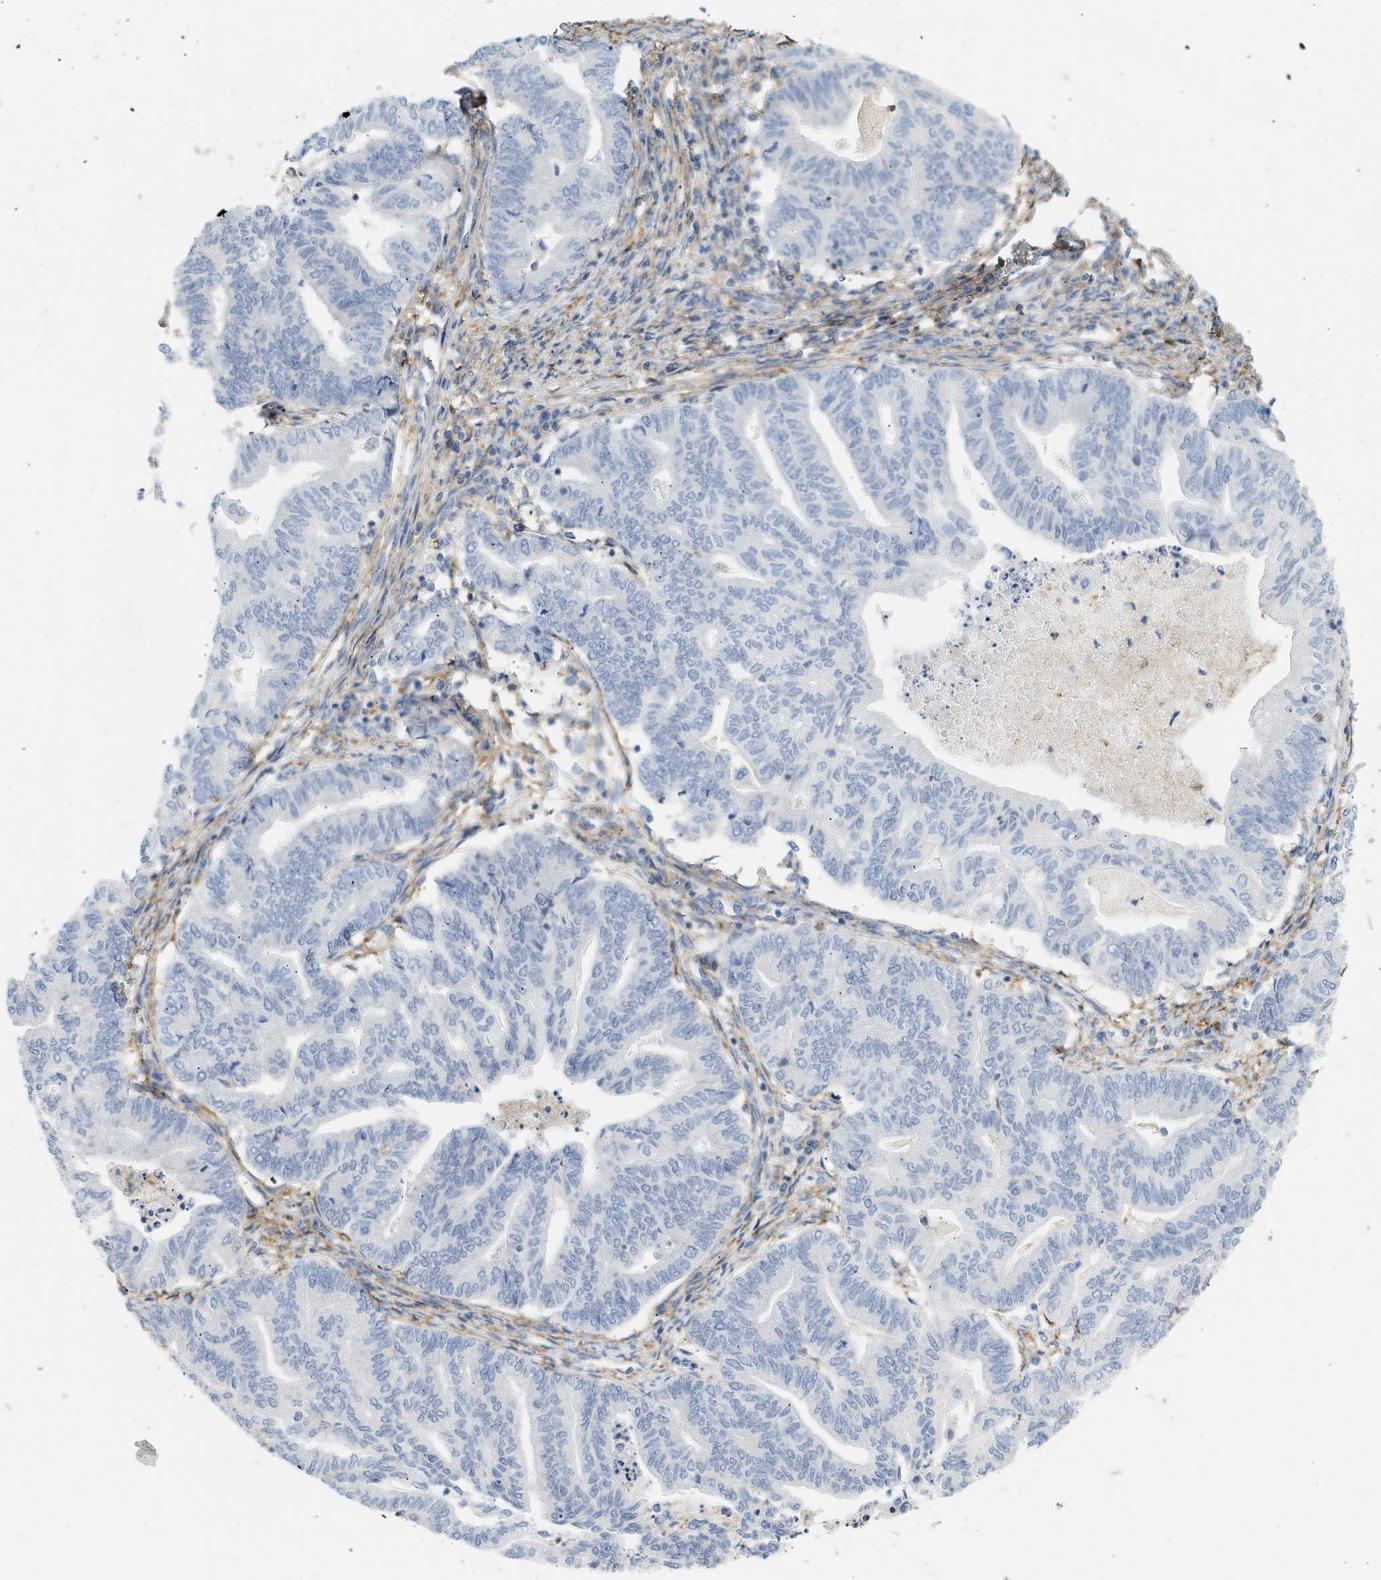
{"staining": {"intensity": "negative", "quantity": "none", "location": "none"}, "tissue": "endometrial cancer", "cell_type": "Tumor cells", "image_type": "cancer", "snomed": [{"axis": "morphology", "description": "Adenocarcinoma, NOS"}, {"axis": "topography", "description": "Endometrium"}], "caption": "Immunohistochemical staining of human endometrial cancer exhibits no significant positivity in tumor cells.", "gene": "BVES", "patient": {"sex": "female", "age": 79}}